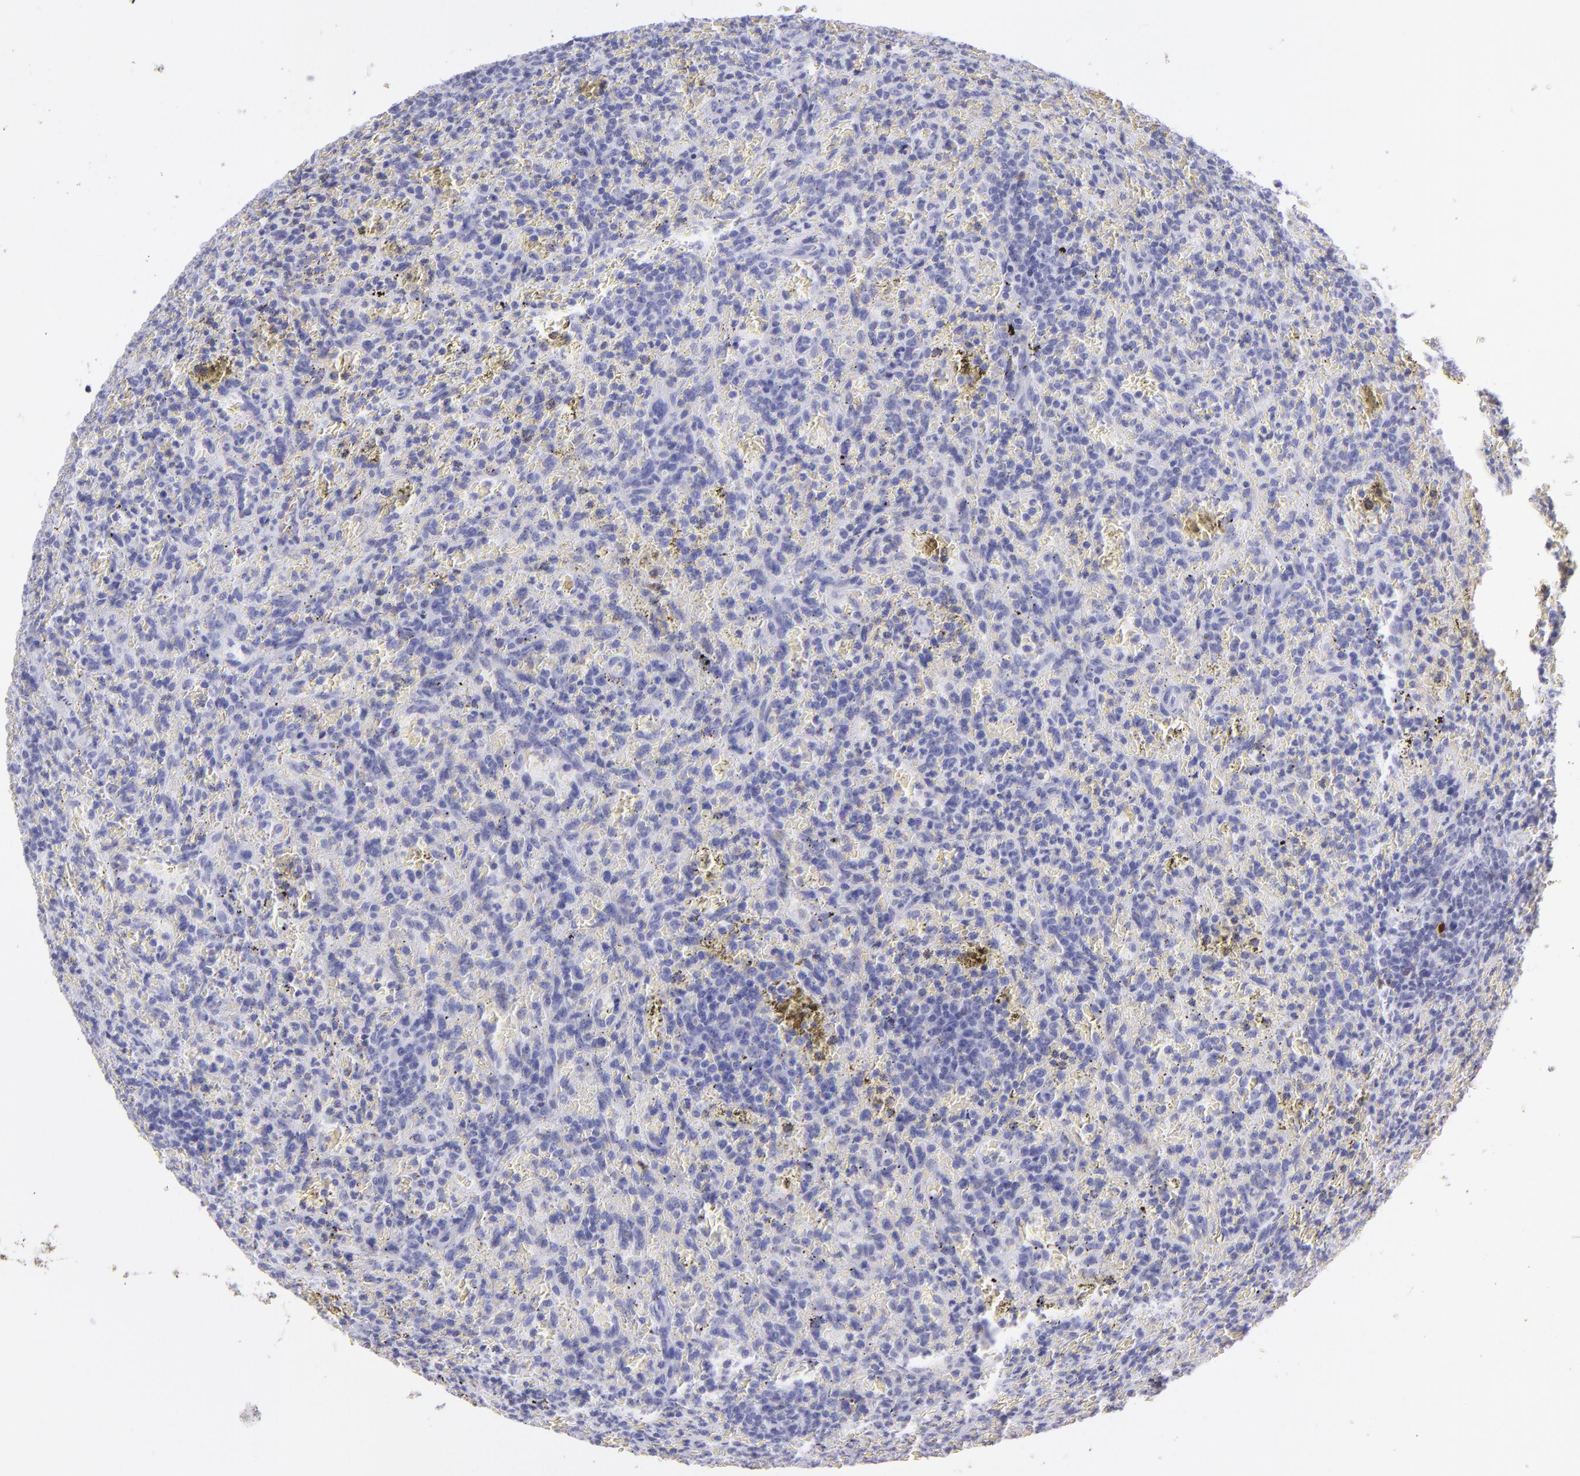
{"staining": {"intensity": "negative", "quantity": "none", "location": "none"}, "tissue": "lymphoma", "cell_type": "Tumor cells", "image_type": "cancer", "snomed": [{"axis": "morphology", "description": "Malignant lymphoma, non-Hodgkin's type, Low grade"}, {"axis": "topography", "description": "Spleen"}], "caption": "This is a image of IHC staining of malignant lymphoma, non-Hodgkin's type (low-grade), which shows no positivity in tumor cells. (DAB (3,3'-diaminobenzidine) immunohistochemistry (IHC) visualized using brightfield microscopy, high magnification).", "gene": "PVALB", "patient": {"sex": "female", "age": 64}}